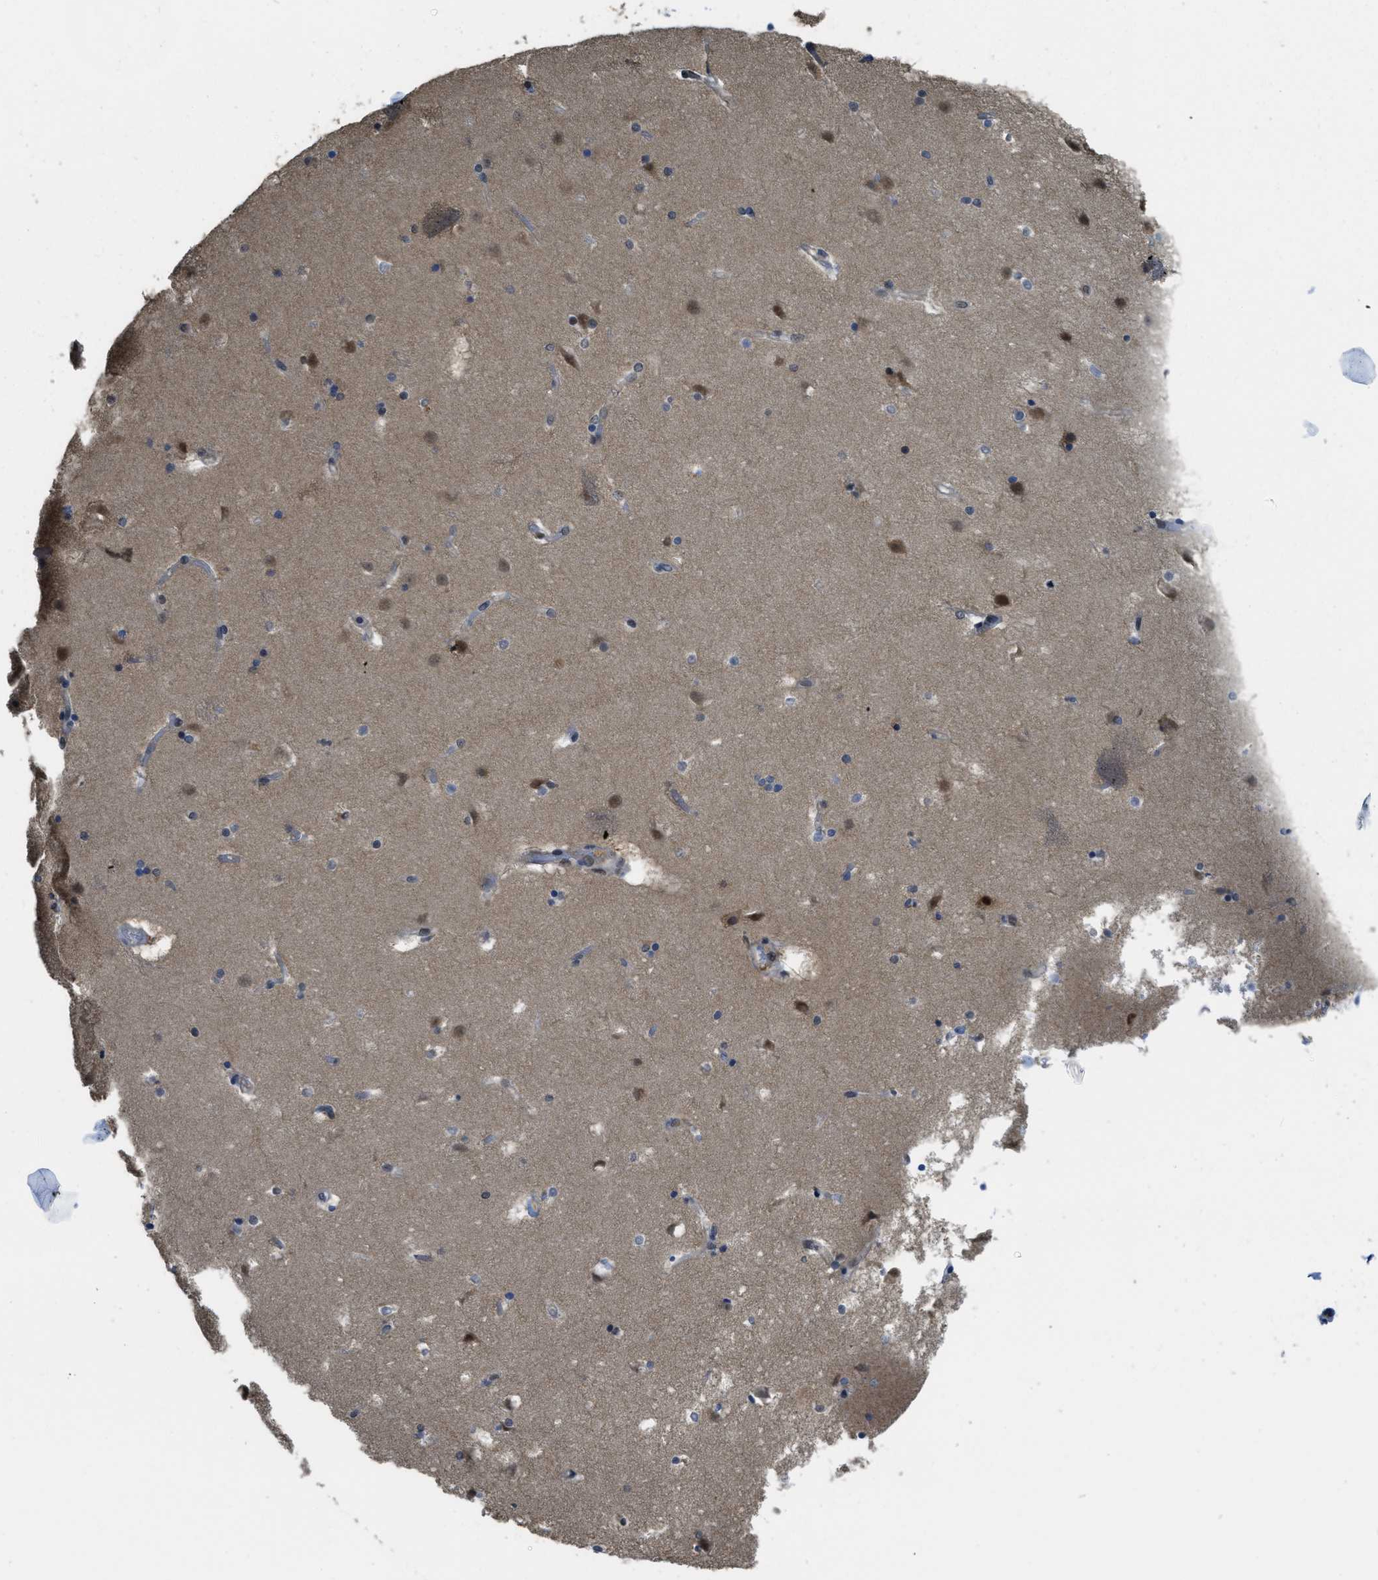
{"staining": {"intensity": "strong", "quantity": "25%-75%", "location": "nuclear"}, "tissue": "caudate", "cell_type": "Glial cells", "image_type": "normal", "snomed": [{"axis": "morphology", "description": "Normal tissue, NOS"}, {"axis": "topography", "description": "Lateral ventricle wall"}], "caption": "A brown stain labels strong nuclear positivity of a protein in glial cells of benign human caudate.", "gene": "PSMC5", "patient": {"sex": "male", "age": 45}}